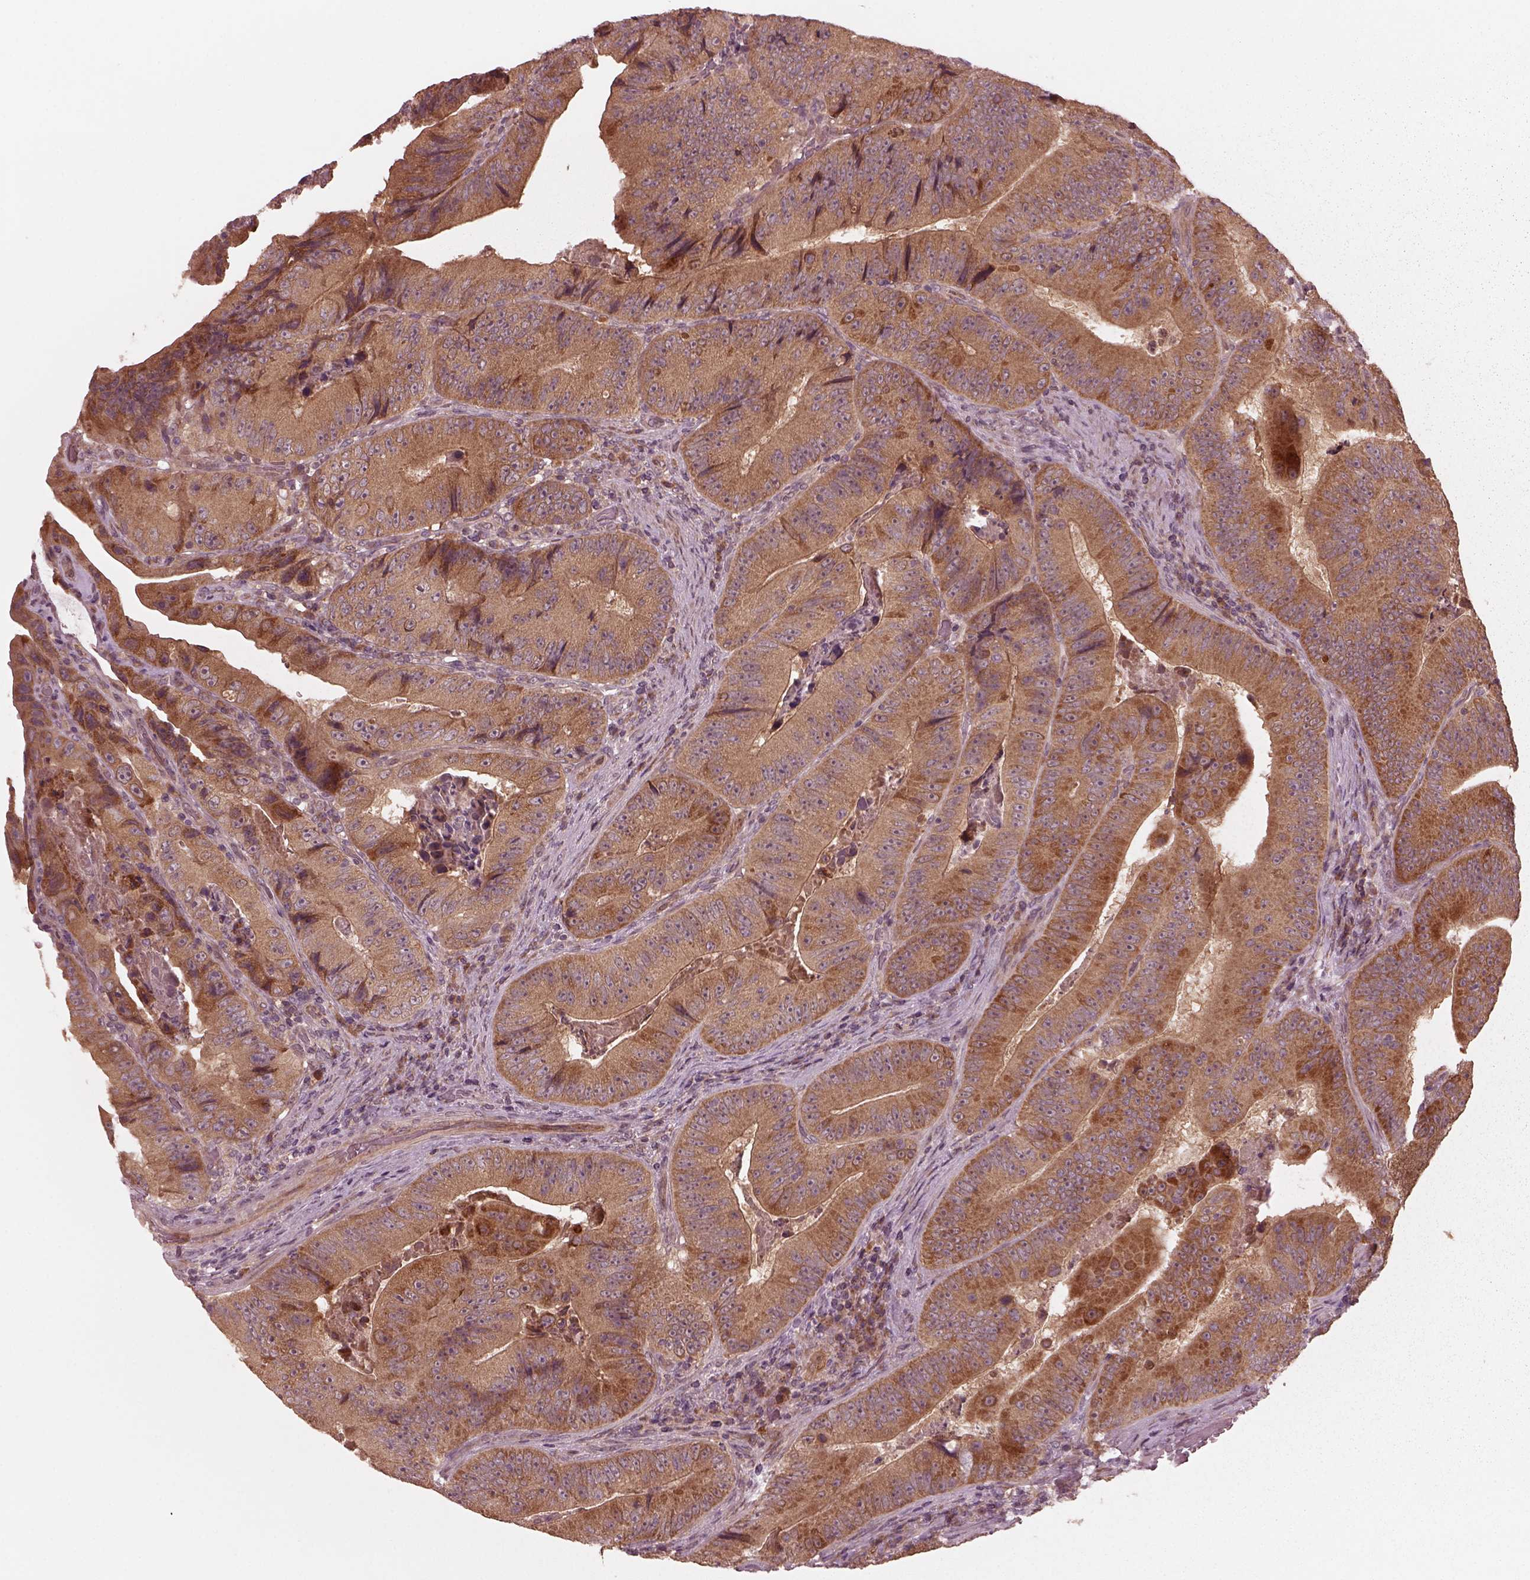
{"staining": {"intensity": "strong", "quantity": "<25%", "location": "cytoplasmic/membranous"}, "tissue": "colorectal cancer", "cell_type": "Tumor cells", "image_type": "cancer", "snomed": [{"axis": "morphology", "description": "Adenocarcinoma, NOS"}, {"axis": "topography", "description": "Colon"}], "caption": "IHC histopathology image of human colorectal cancer stained for a protein (brown), which displays medium levels of strong cytoplasmic/membranous expression in about <25% of tumor cells.", "gene": "FAF2", "patient": {"sex": "female", "age": 86}}